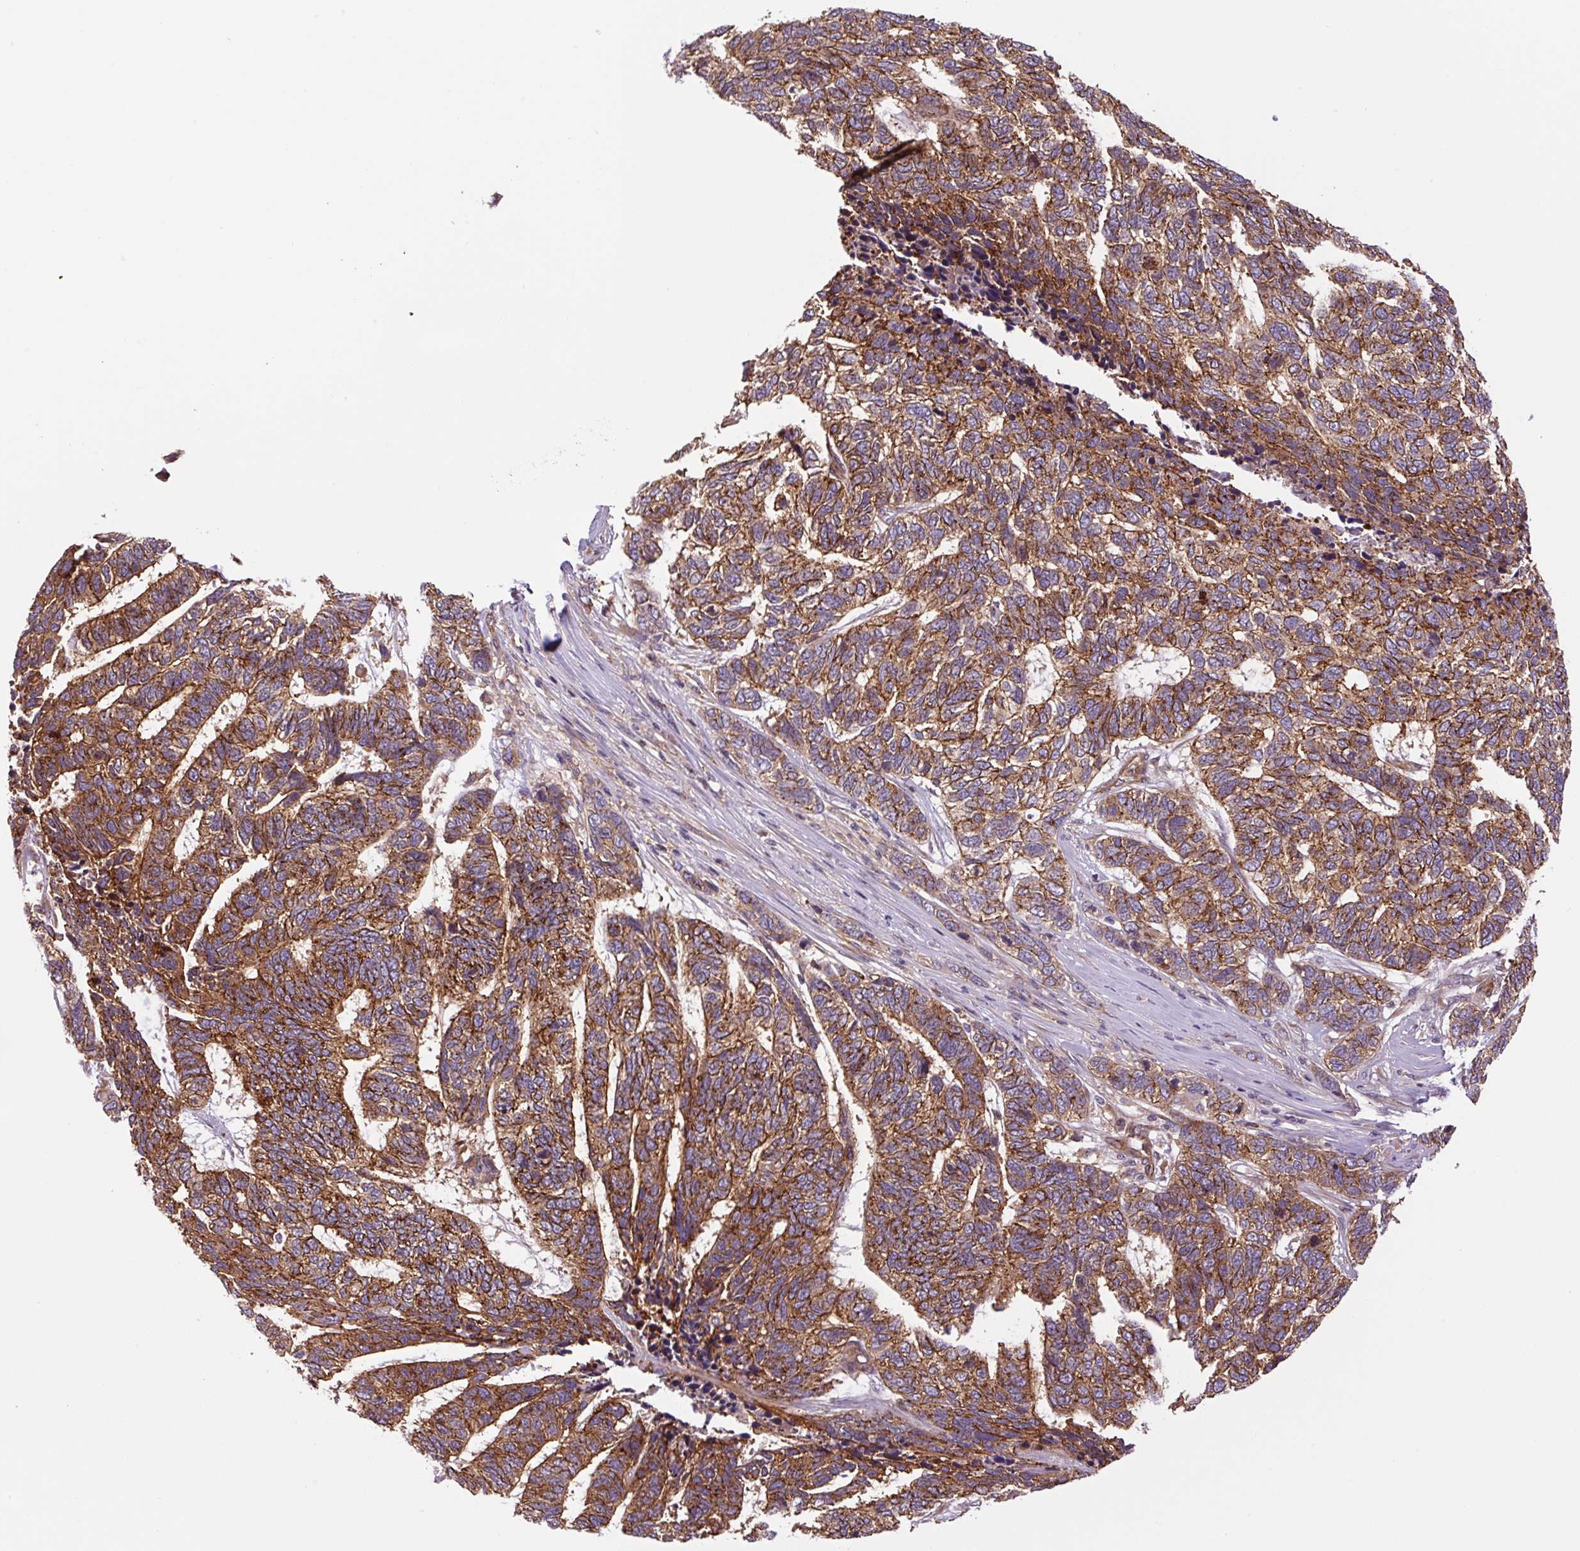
{"staining": {"intensity": "strong", "quantity": ">75%", "location": "cytoplasmic/membranous"}, "tissue": "skin cancer", "cell_type": "Tumor cells", "image_type": "cancer", "snomed": [{"axis": "morphology", "description": "Basal cell carcinoma"}, {"axis": "topography", "description": "Skin"}], "caption": "Skin basal cell carcinoma was stained to show a protein in brown. There is high levels of strong cytoplasmic/membranous staining in approximately >75% of tumor cells.", "gene": "SEPTIN10", "patient": {"sex": "female", "age": 65}}